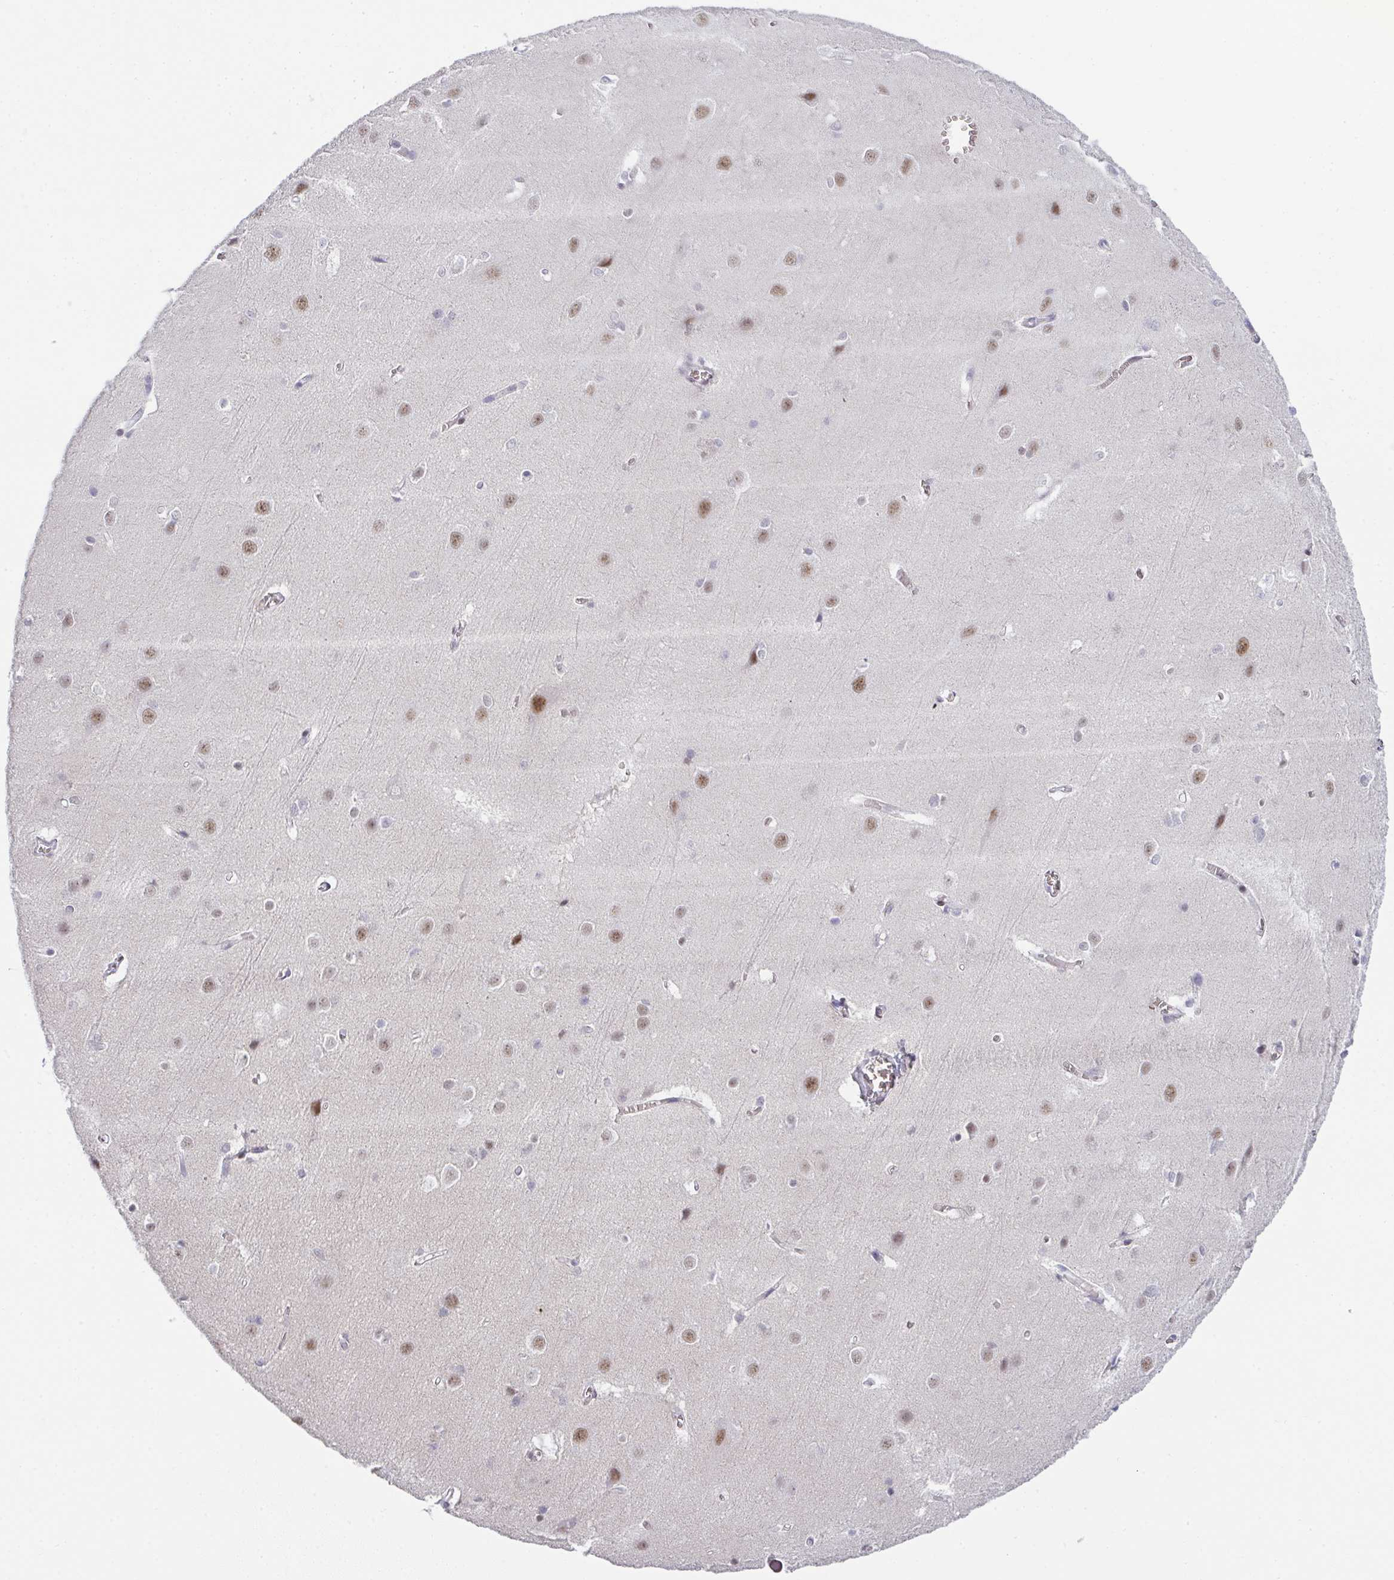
{"staining": {"intensity": "negative", "quantity": "none", "location": "none"}, "tissue": "cerebral cortex", "cell_type": "Endothelial cells", "image_type": "normal", "snomed": [{"axis": "morphology", "description": "Normal tissue, NOS"}, {"axis": "topography", "description": "Cerebral cortex"}], "caption": "Human cerebral cortex stained for a protein using immunohistochemistry (IHC) reveals no positivity in endothelial cells.", "gene": "TNMD", "patient": {"sex": "male", "age": 37}}